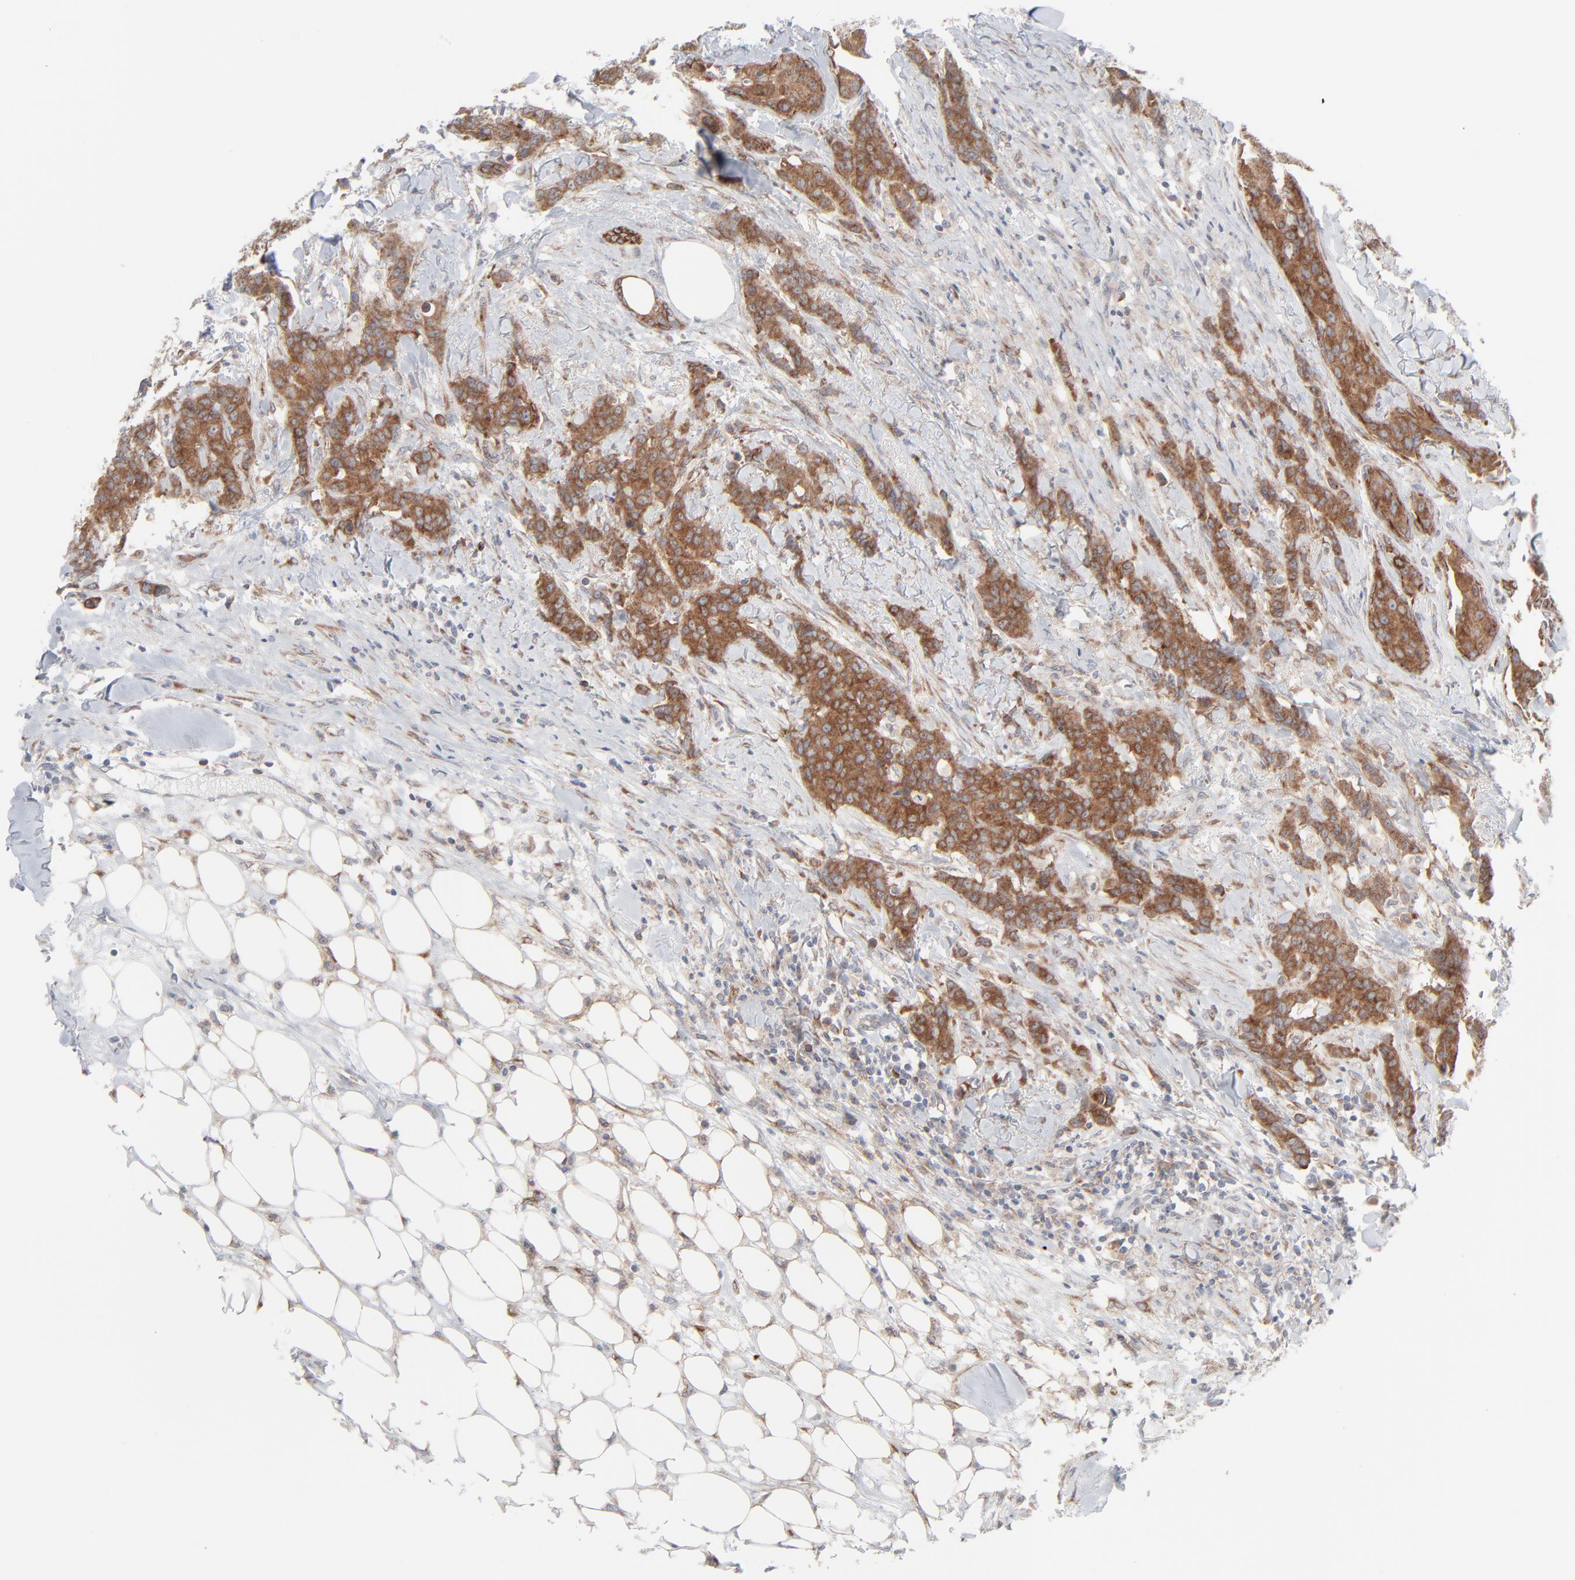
{"staining": {"intensity": "strong", "quantity": ">75%", "location": "cytoplasmic/membranous"}, "tissue": "breast cancer", "cell_type": "Tumor cells", "image_type": "cancer", "snomed": [{"axis": "morphology", "description": "Duct carcinoma"}, {"axis": "topography", "description": "Breast"}], "caption": "IHC photomicrograph of neoplastic tissue: human breast cancer stained using IHC reveals high levels of strong protein expression localized specifically in the cytoplasmic/membranous of tumor cells, appearing as a cytoplasmic/membranous brown color.", "gene": "KDSR", "patient": {"sex": "female", "age": 40}}